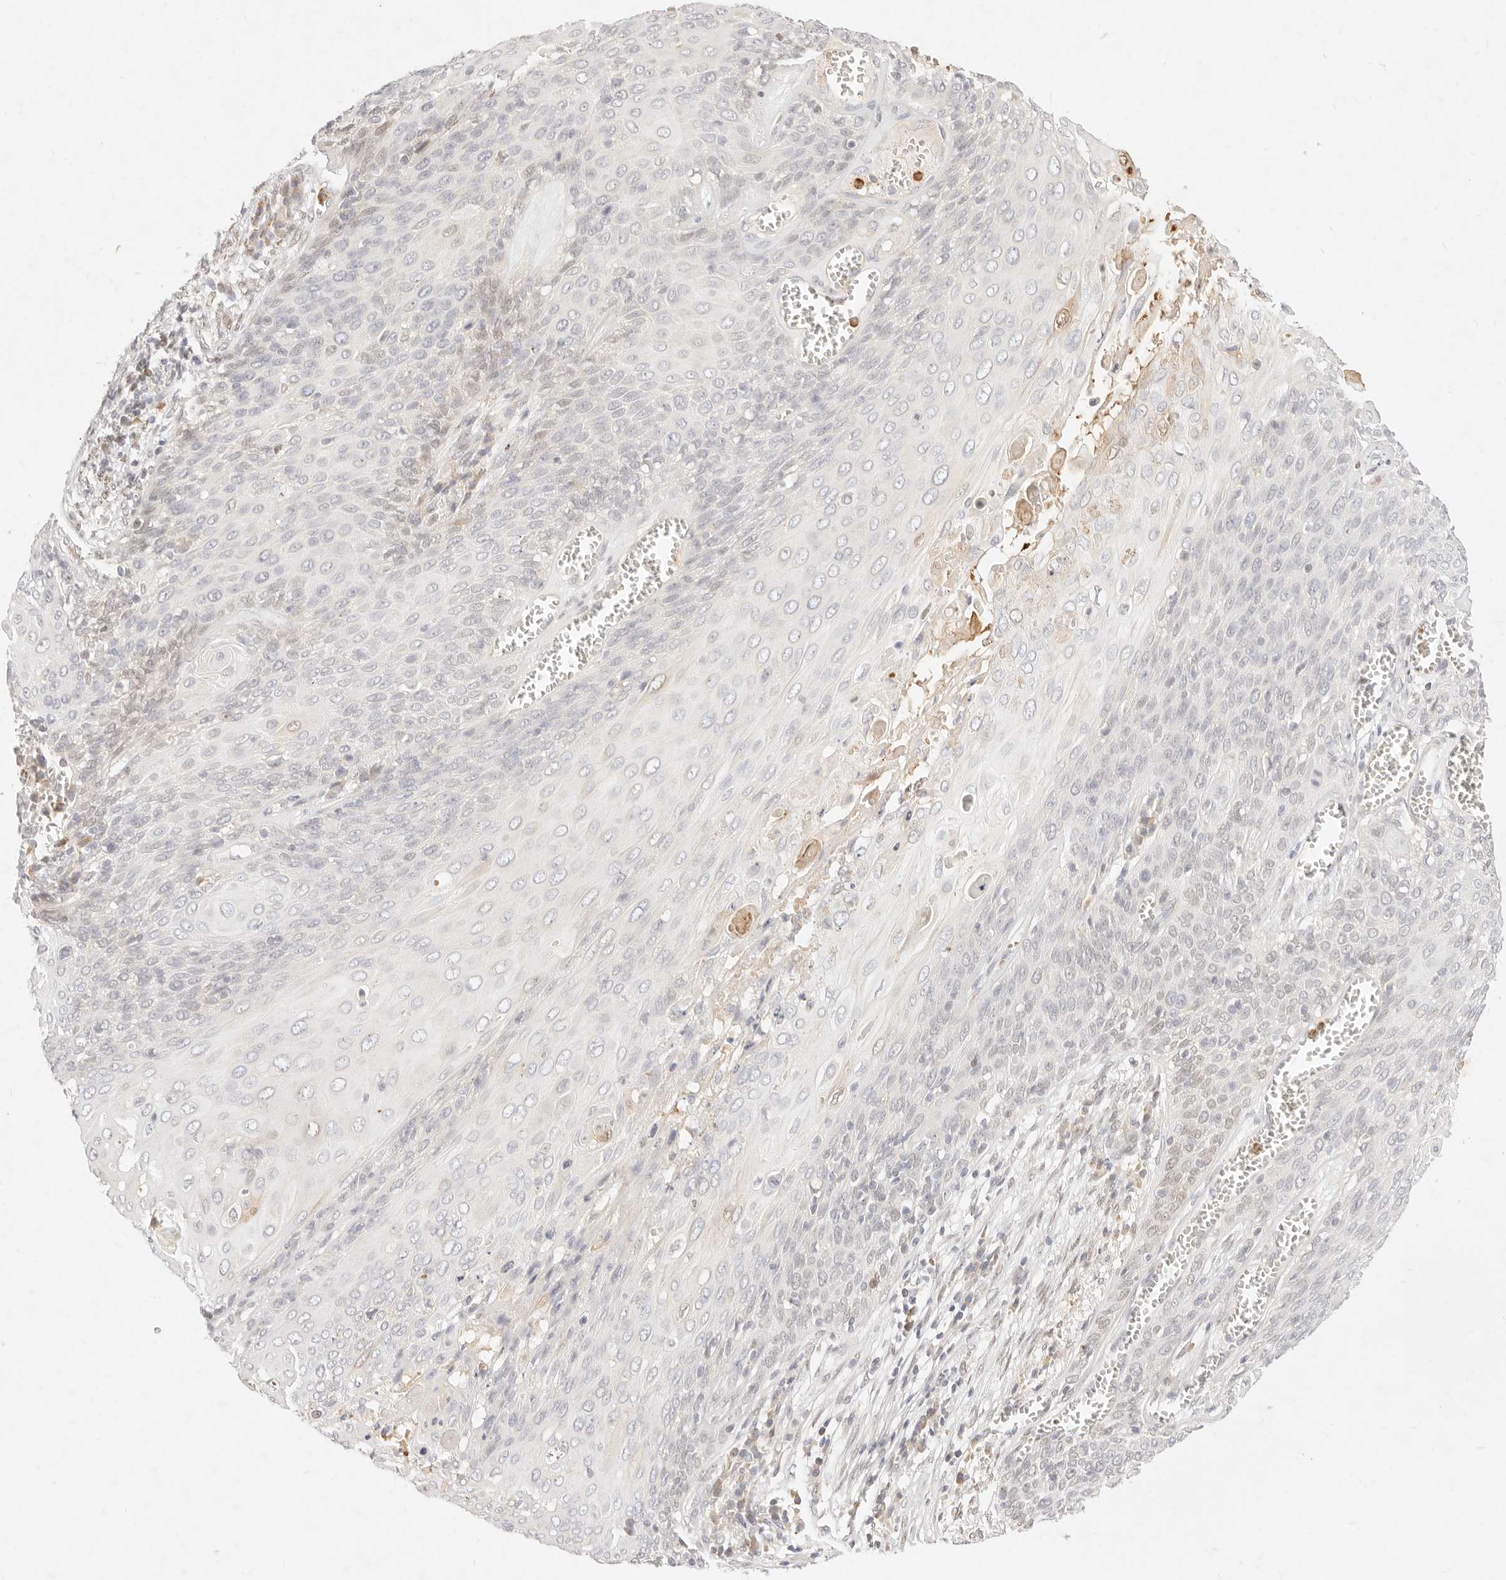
{"staining": {"intensity": "weak", "quantity": "<25%", "location": "nuclear"}, "tissue": "cervical cancer", "cell_type": "Tumor cells", "image_type": "cancer", "snomed": [{"axis": "morphology", "description": "Squamous cell carcinoma, NOS"}, {"axis": "topography", "description": "Cervix"}], "caption": "This image is of squamous cell carcinoma (cervical) stained with IHC to label a protein in brown with the nuclei are counter-stained blue. There is no positivity in tumor cells.", "gene": "ASCL3", "patient": {"sex": "female", "age": 39}}